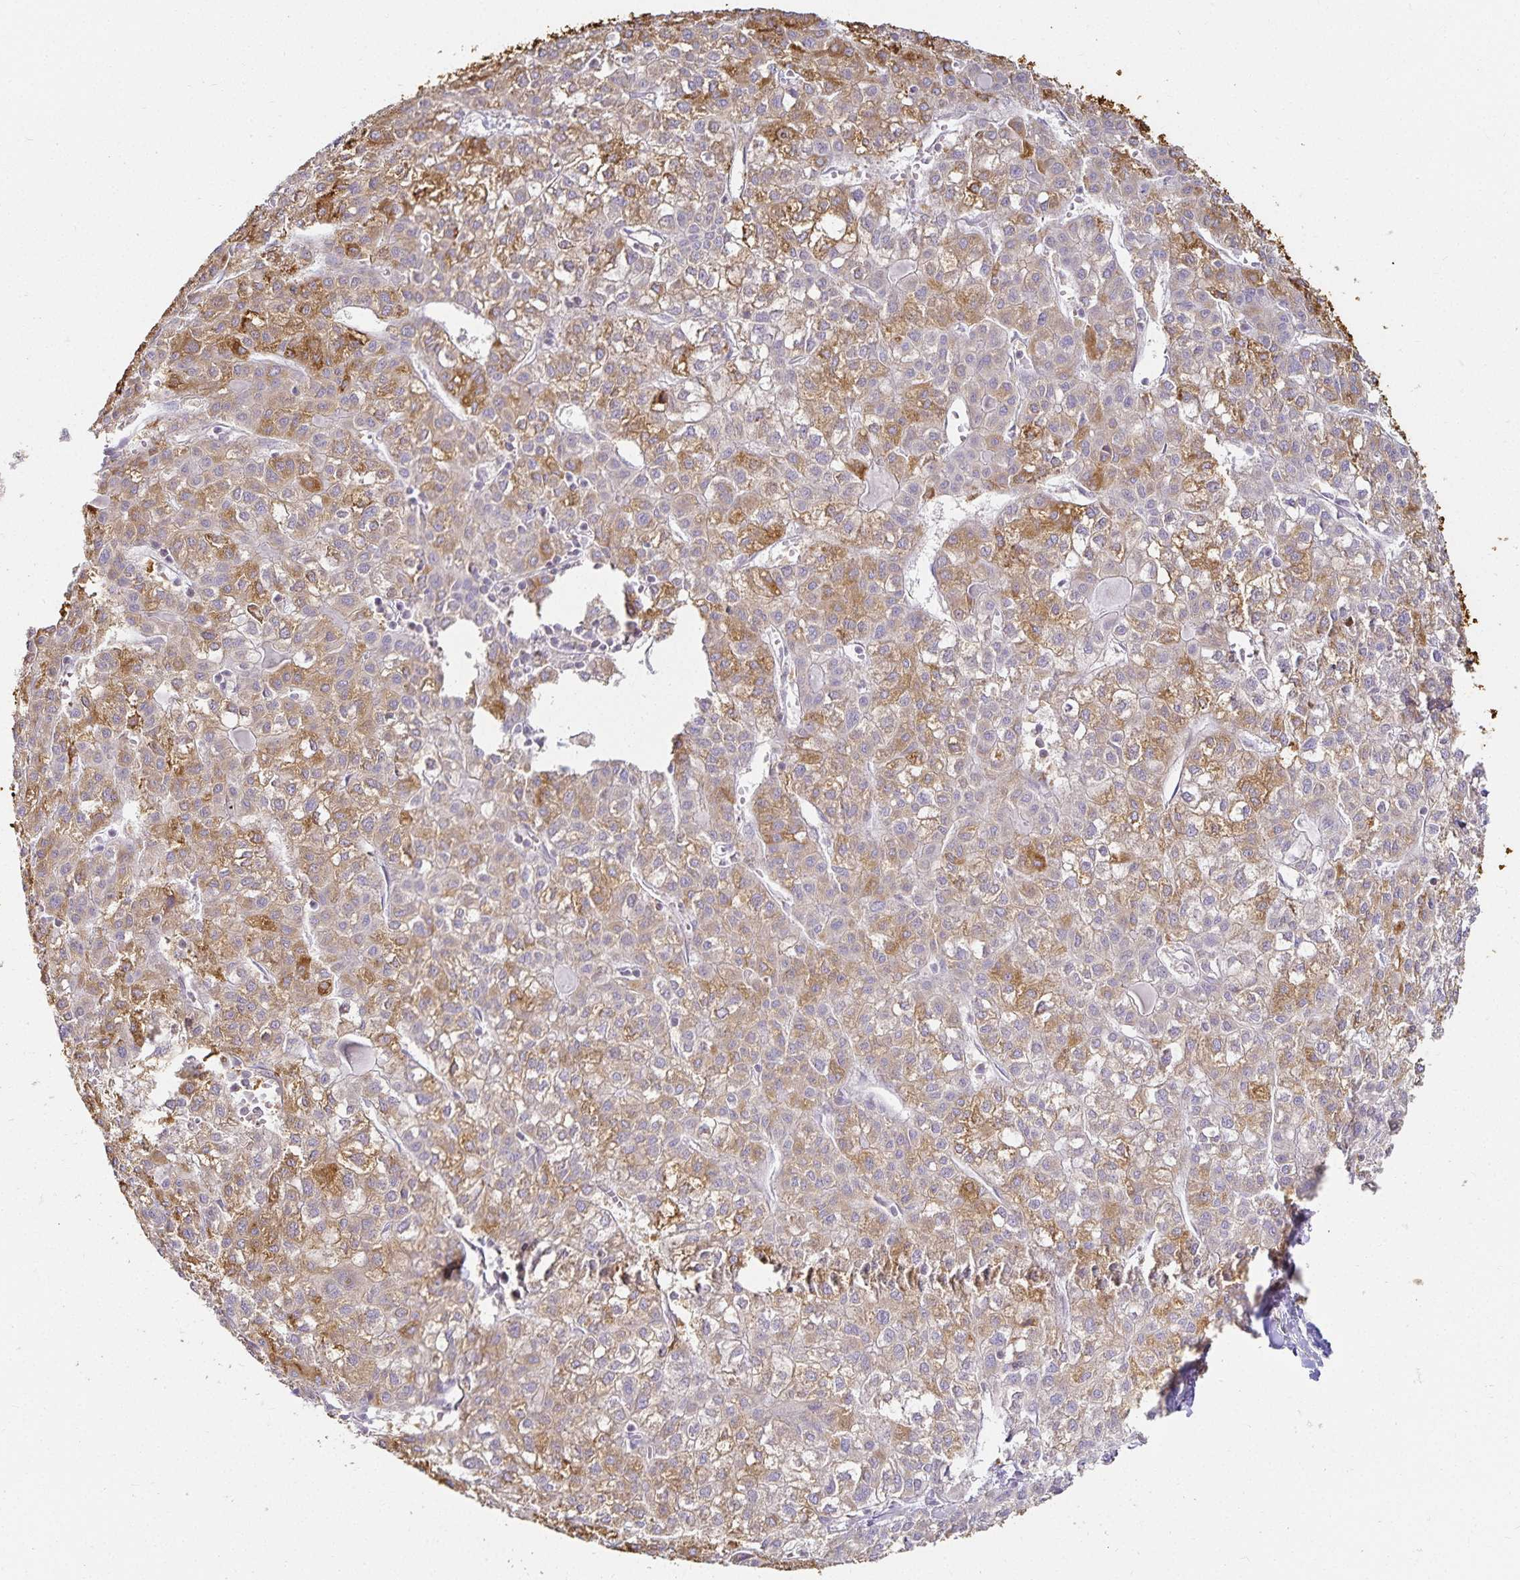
{"staining": {"intensity": "moderate", "quantity": ">75%", "location": "cytoplasmic/membranous"}, "tissue": "liver cancer", "cell_type": "Tumor cells", "image_type": "cancer", "snomed": [{"axis": "morphology", "description": "Carcinoma, Hepatocellular, NOS"}, {"axis": "topography", "description": "Liver"}], "caption": "Tumor cells show medium levels of moderate cytoplasmic/membranous positivity in about >75% of cells in human liver cancer. Immunohistochemistry (ihc) stains the protein in brown and the nuclei are stained blue.", "gene": "GP2", "patient": {"sex": "female", "age": 43}}